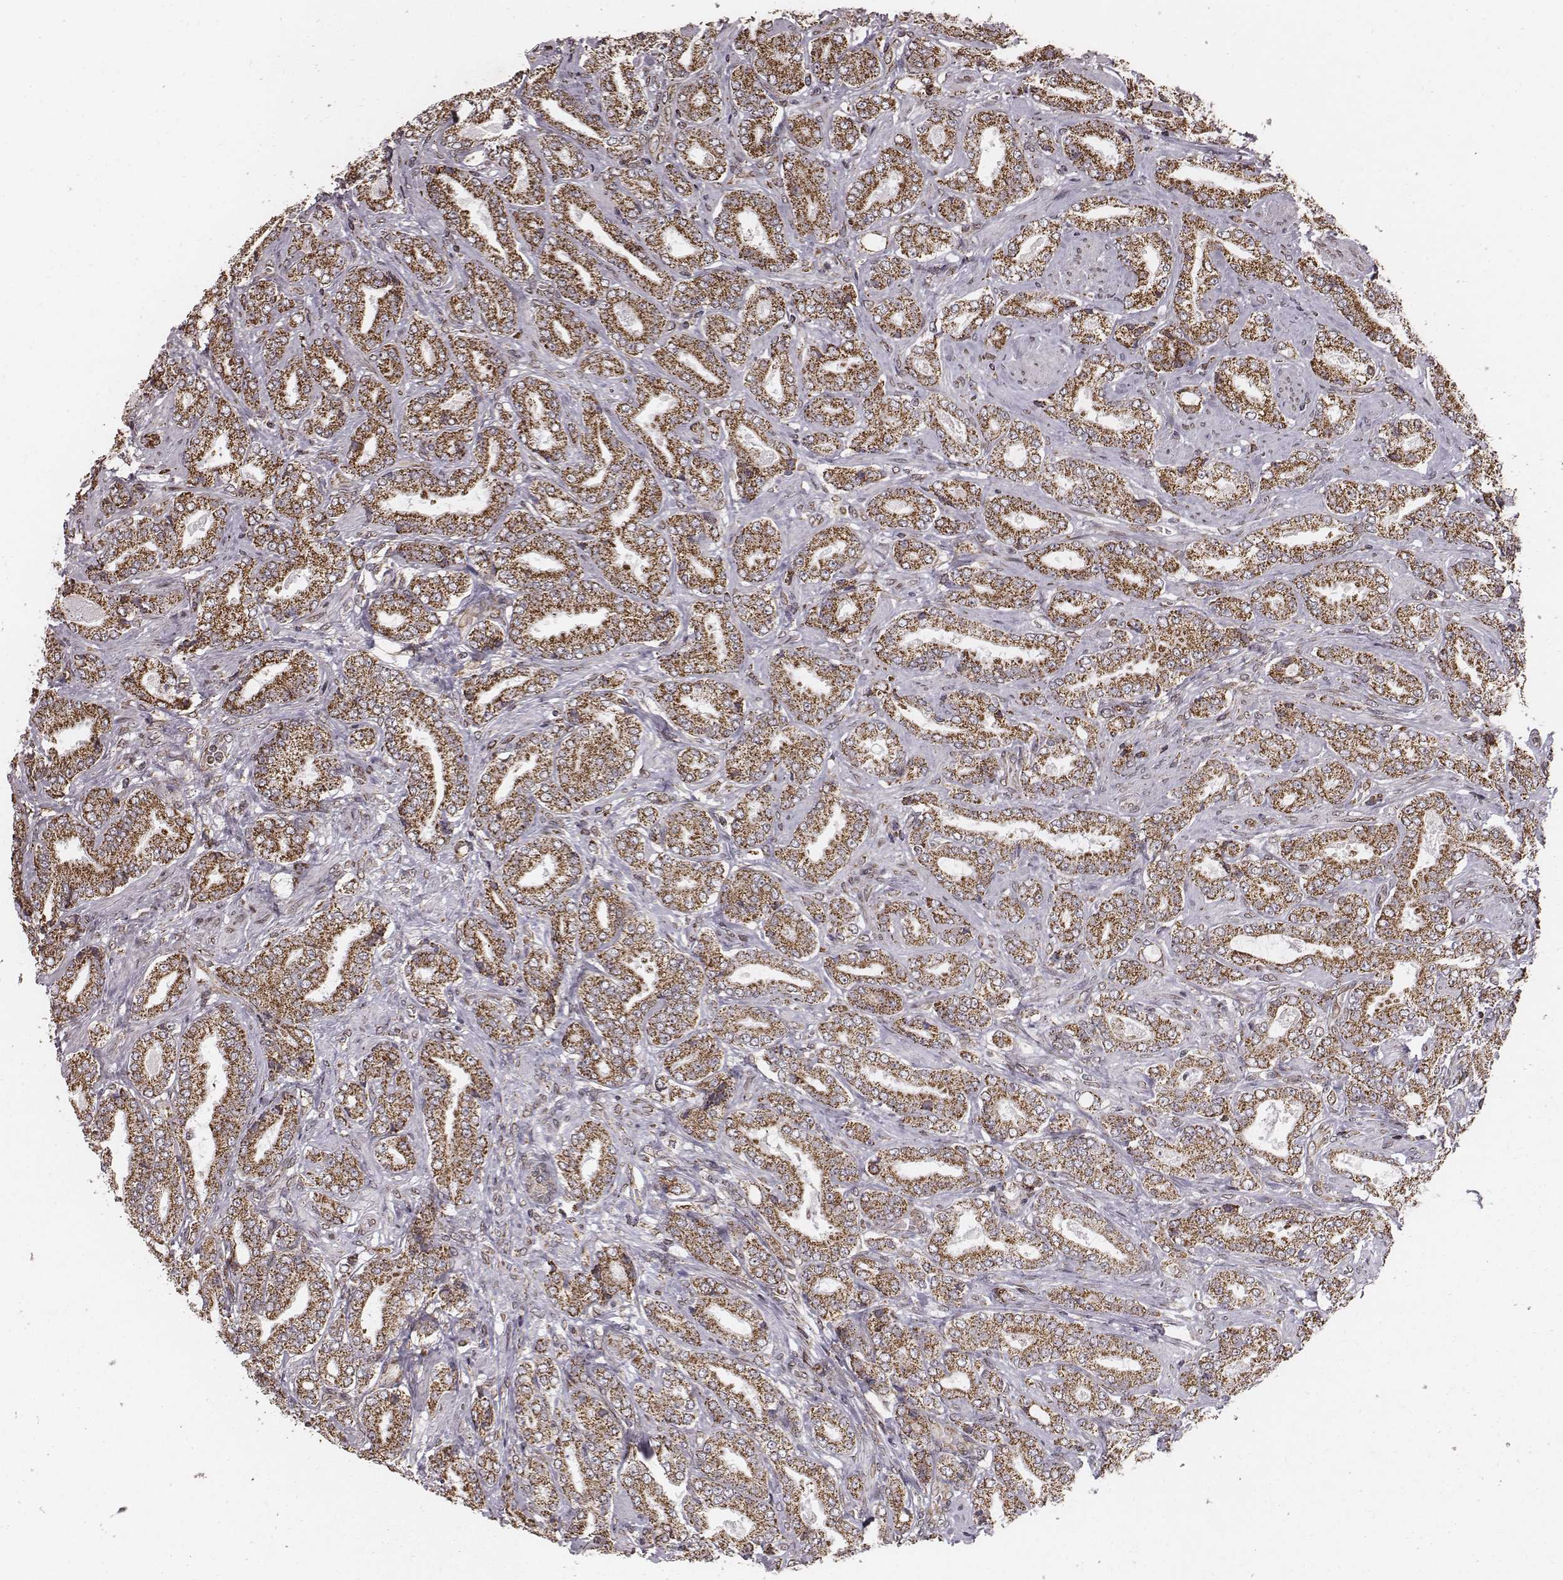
{"staining": {"intensity": "moderate", "quantity": ">75%", "location": "cytoplasmic/membranous"}, "tissue": "prostate cancer", "cell_type": "Tumor cells", "image_type": "cancer", "snomed": [{"axis": "morphology", "description": "Adenocarcinoma, NOS"}, {"axis": "topography", "description": "Prostate"}], "caption": "Immunohistochemistry (DAB) staining of human prostate adenocarcinoma exhibits moderate cytoplasmic/membranous protein positivity in about >75% of tumor cells.", "gene": "ACOT2", "patient": {"sex": "male", "age": 64}}